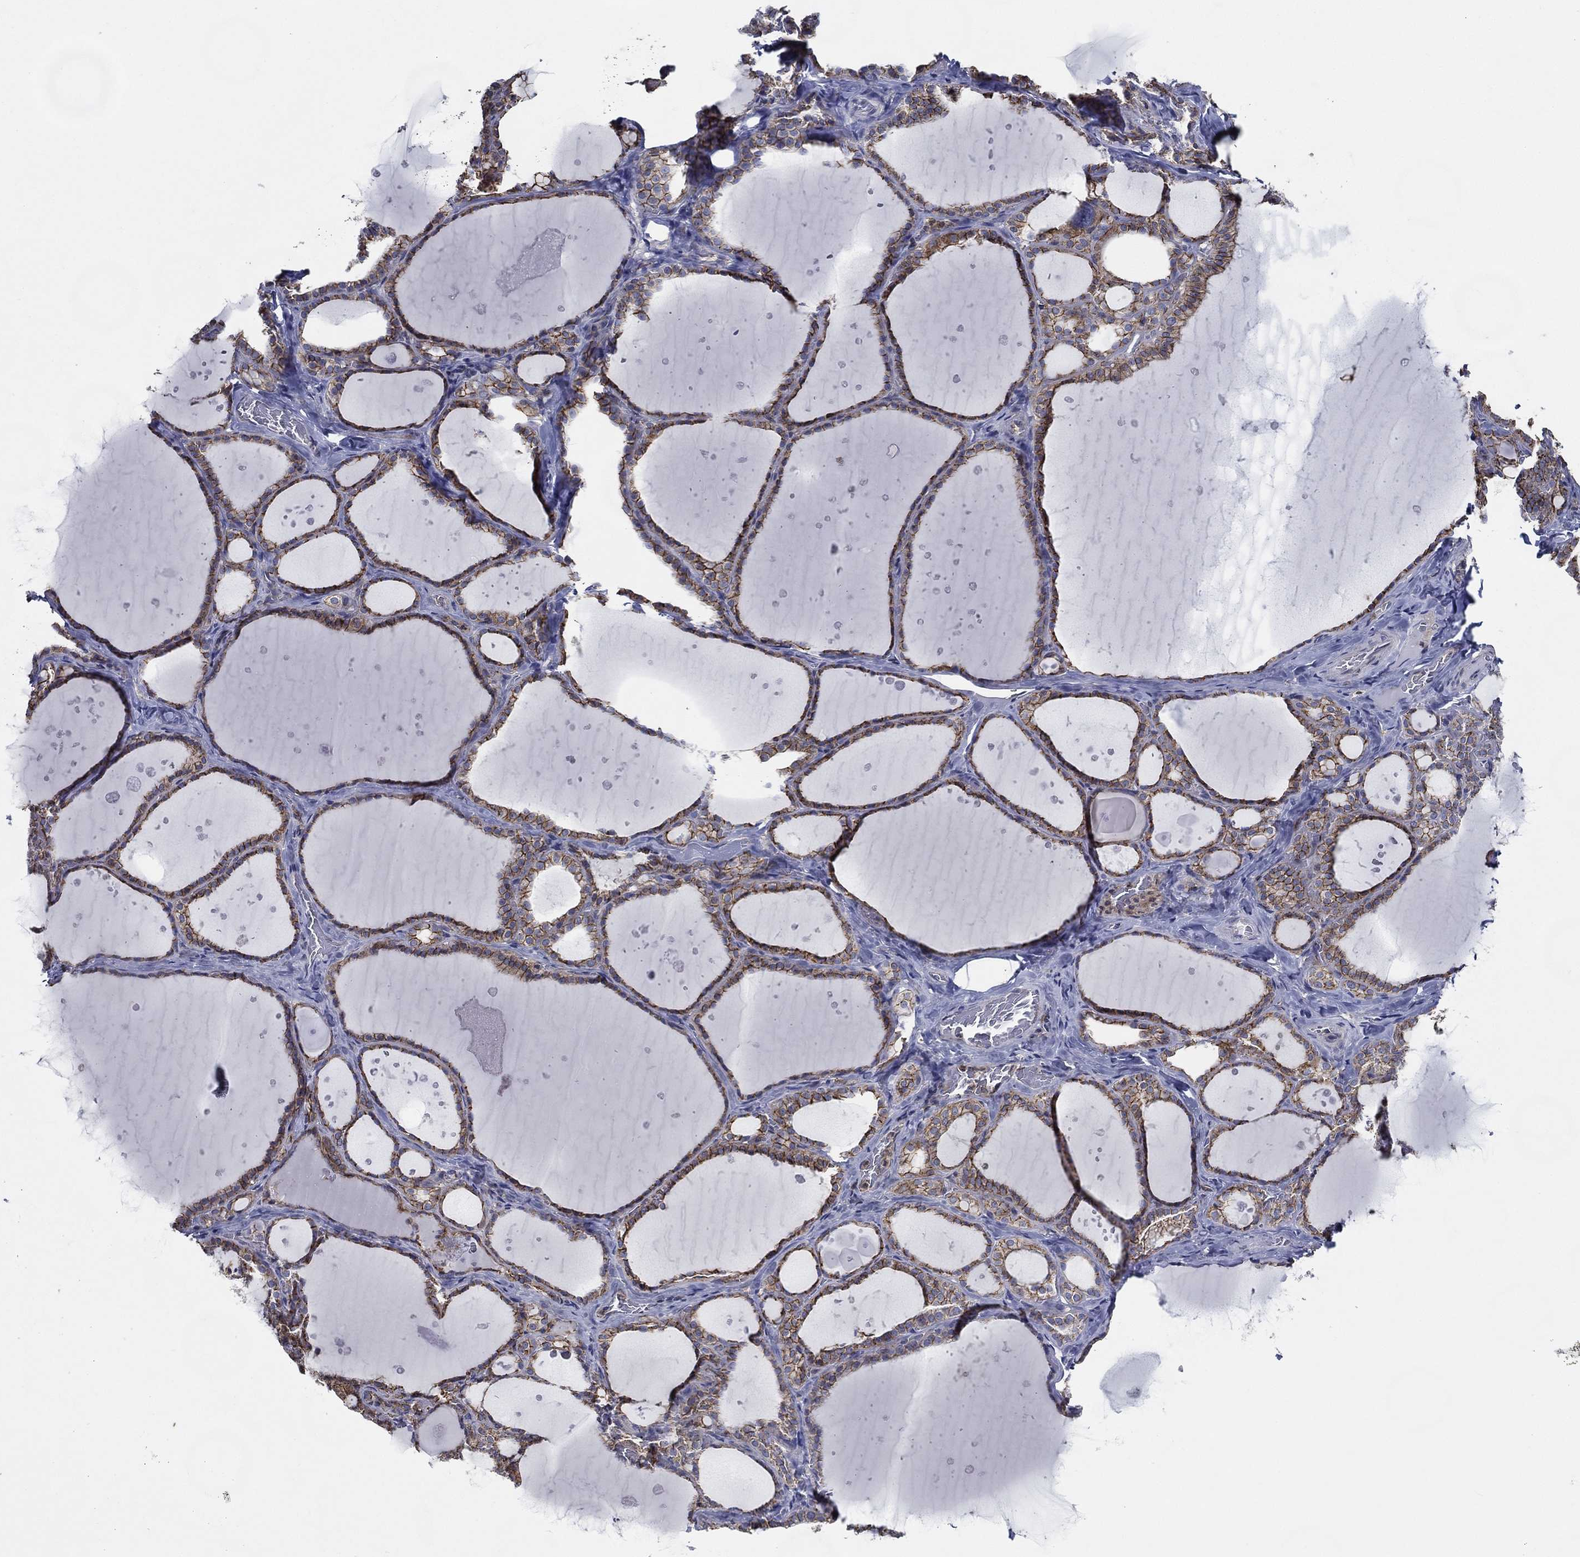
{"staining": {"intensity": "strong", "quantity": ">75%", "location": "cytoplasmic/membranous"}, "tissue": "thyroid gland", "cell_type": "Glandular cells", "image_type": "normal", "snomed": [{"axis": "morphology", "description": "Normal tissue, NOS"}, {"axis": "topography", "description": "Thyroid gland"}], "caption": "Thyroid gland stained with a brown dye displays strong cytoplasmic/membranous positive expression in approximately >75% of glandular cells.", "gene": "ZNF223", "patient": {"sex": "male", "age": 63}}